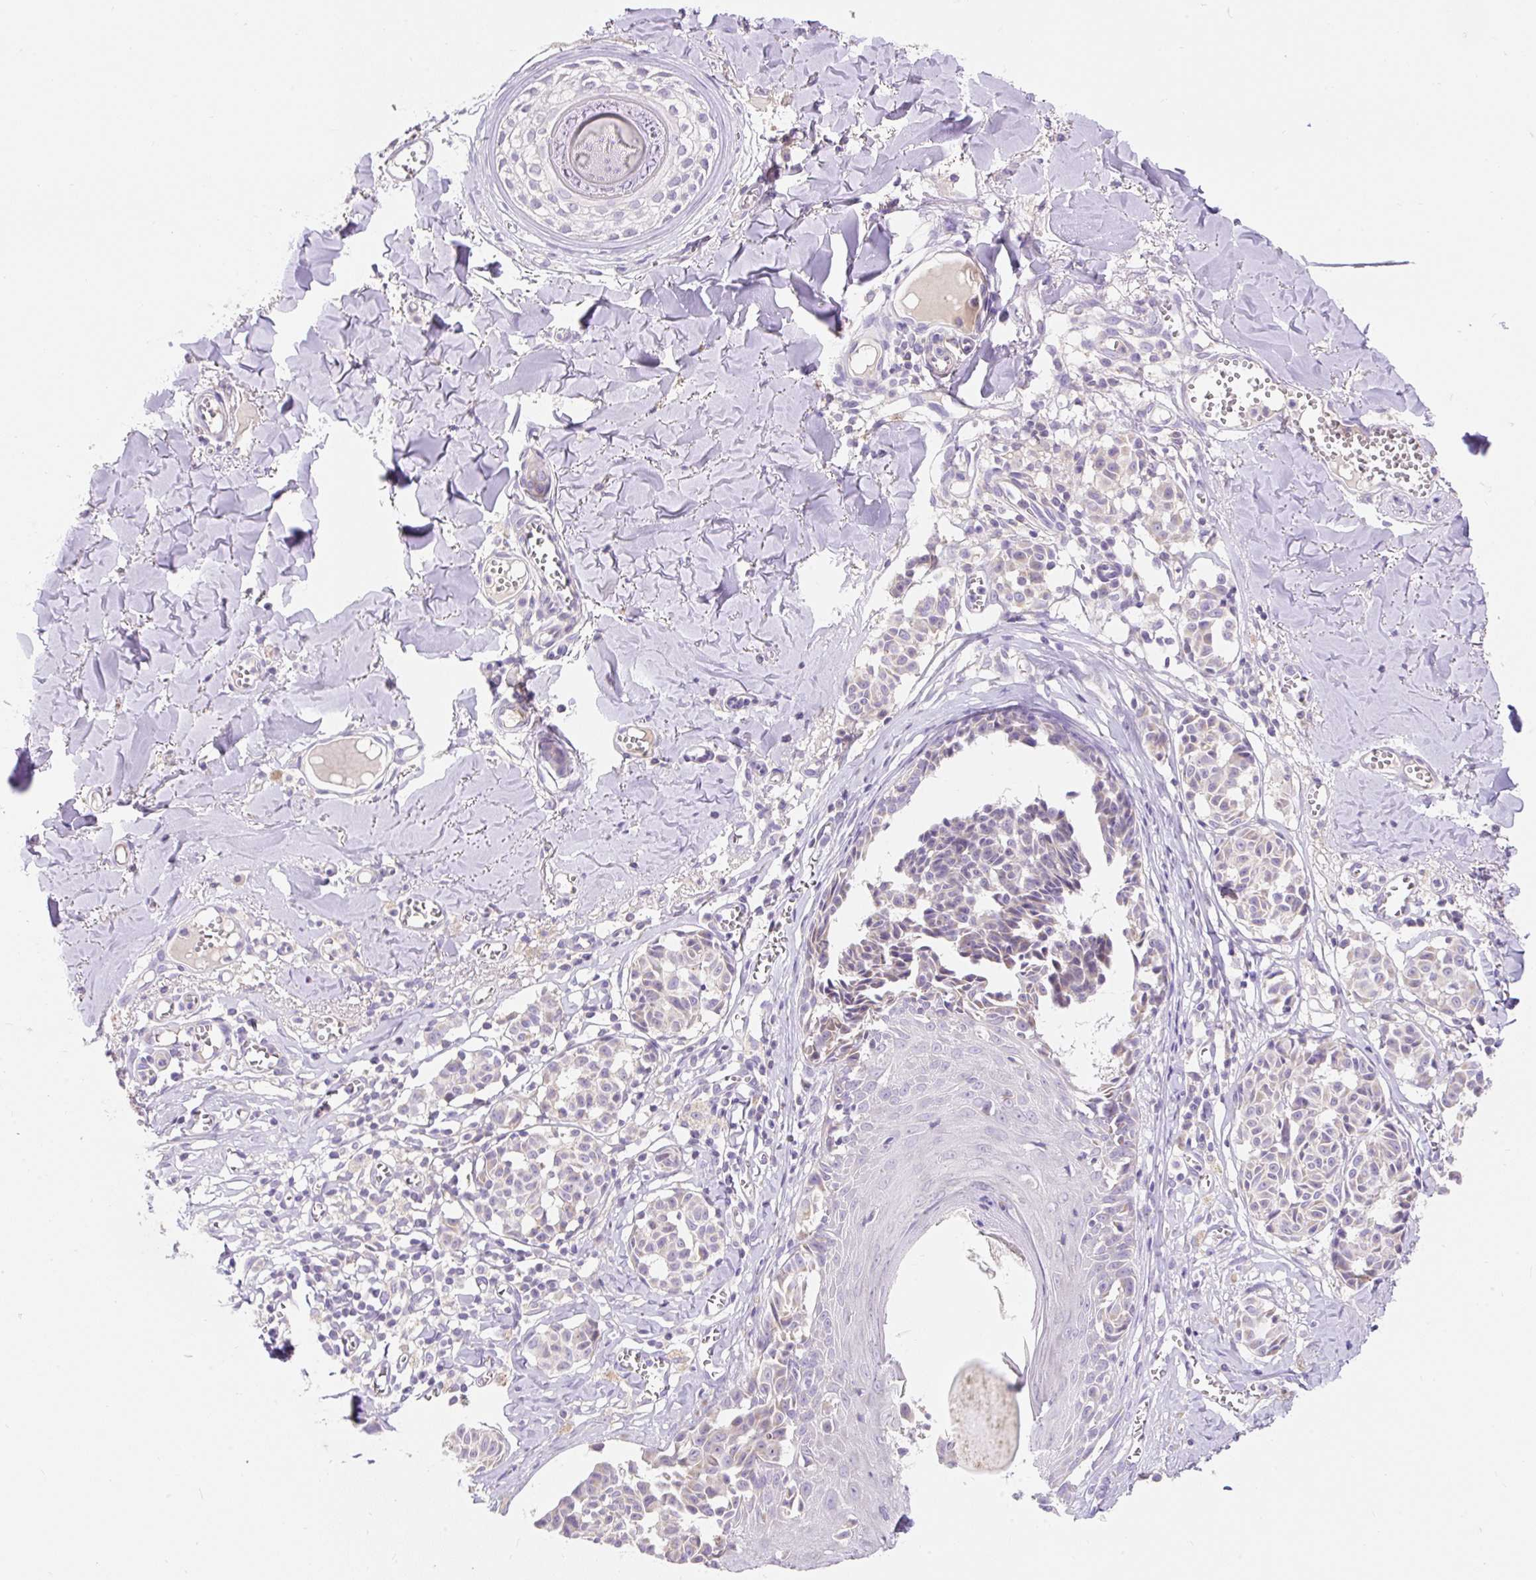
{"staining": {"intensity": "negative", "quantity": "none", "location": "none"}, "tissue": "melanoma", "cell_type": "Tumor cells", "image_type": "cancer", "snomed": [{"axis": "morphology", "description": "Malignant melanoma, NOS"}, {"axis": "topography", "description": "Skin"}], "caption": "Malignant melanoma was stained to show a protein in brown. There is no significant staining in tumor cells.", "gene": "PMAIP1", "patient": {"sex": "female", "age": 43}}